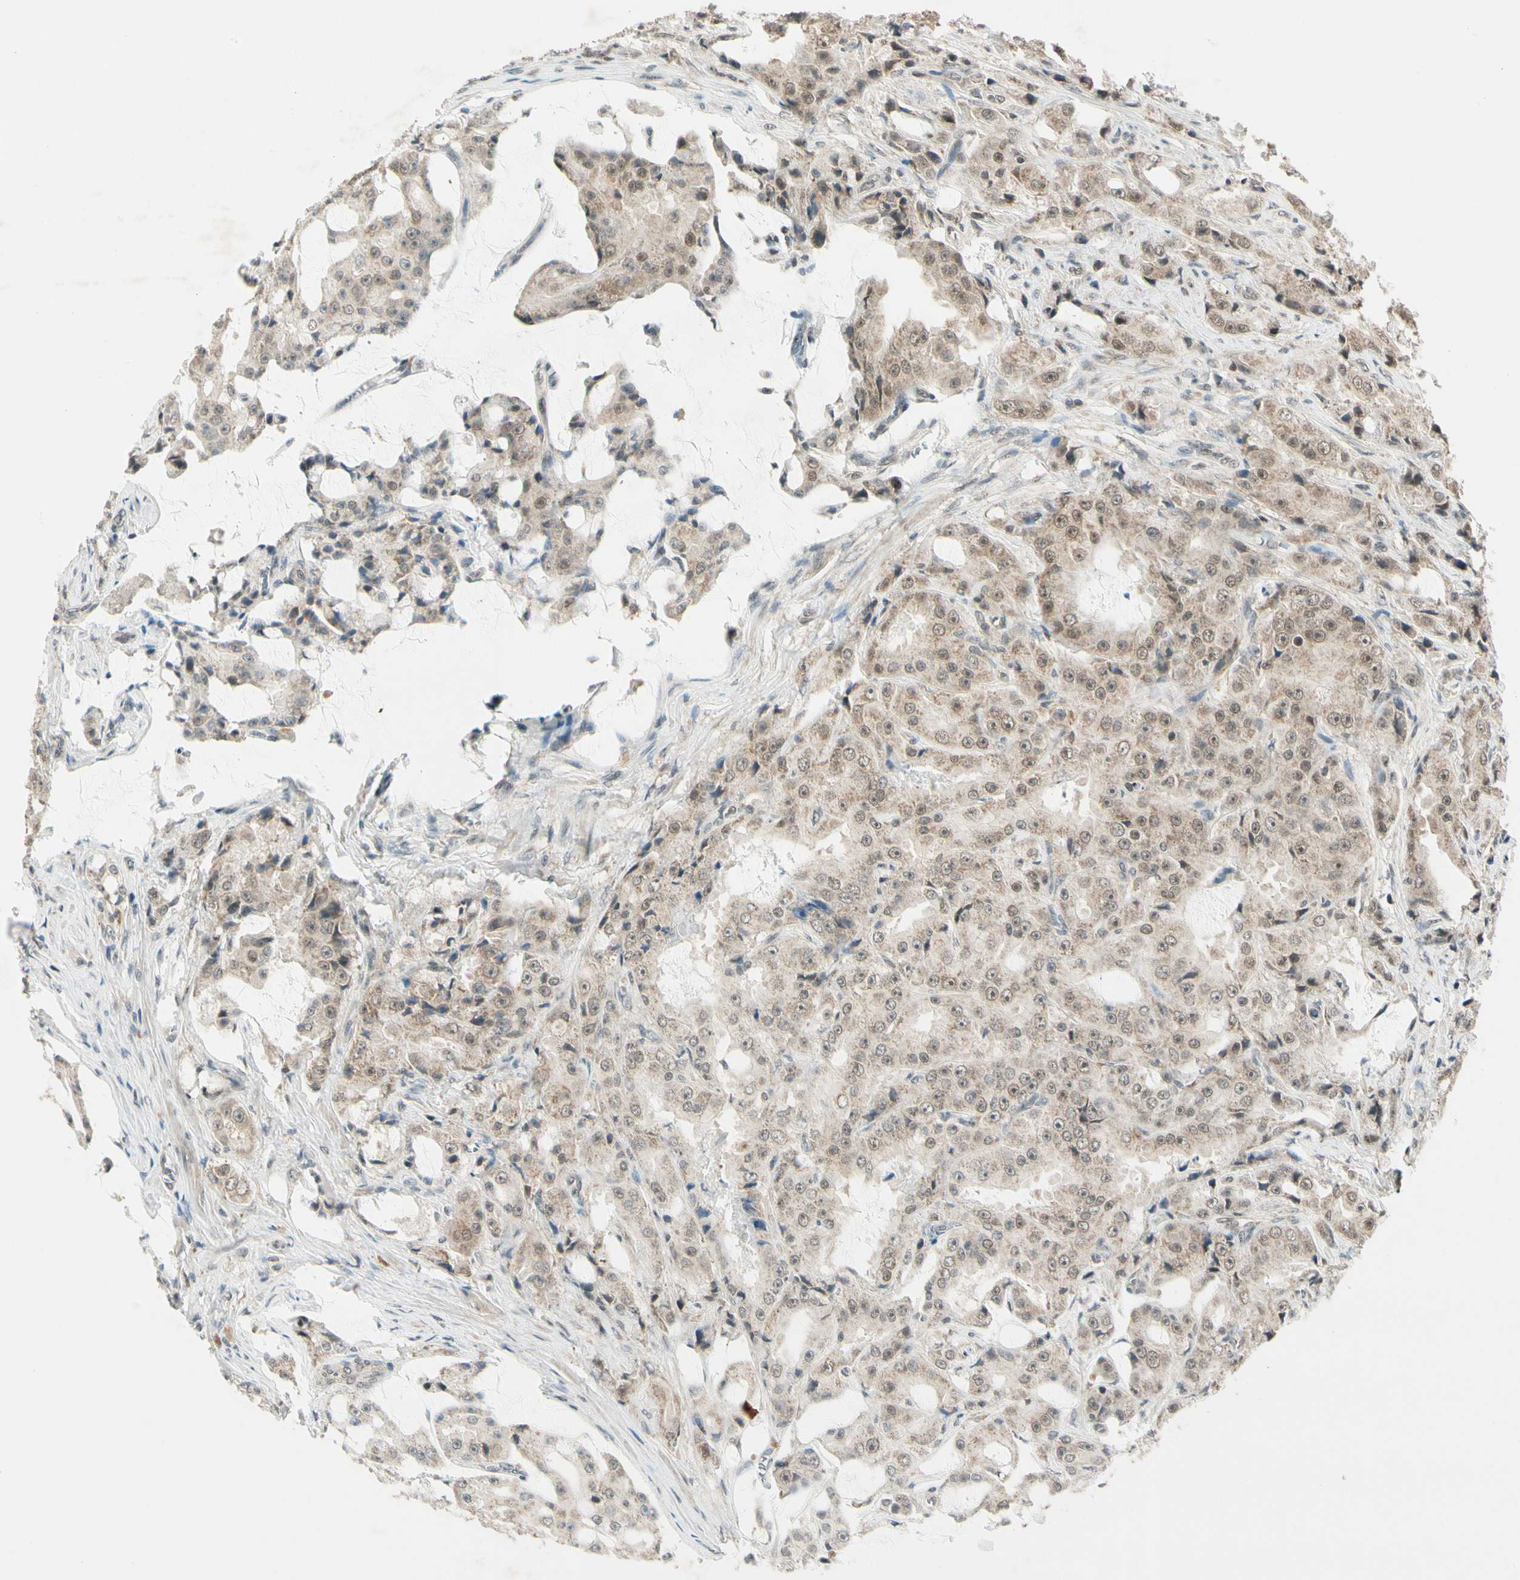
{"staining": {"intensity": "weak", "quantity": ">75%", "location": "cytoplasmic/membranous,nuclear"}, "tissue": "prostate cancer", "cell_type": "Tumor cells", "image_type": "cancer", "snomed": [{"axis": "morphology", "description": "Adenocarcinoma, High grade"}, {"axis": "topography", "description": "Prostate"}], "caption": "Prostate adenocarcinoma (high-grade) was stained to show a protein in brown. There is low levels of weak cytoplasmic/membranous and nuclear positivity in approximately >75% of tumor cells. The staining was performed using DAB (3,3'-diaminobenzidine), with brown indicating positive protein expression. Nuclei are stained blue with hematoxylin.", "gene": "ZSCAN12", "patient": {"sex": "male", "age": 73}}